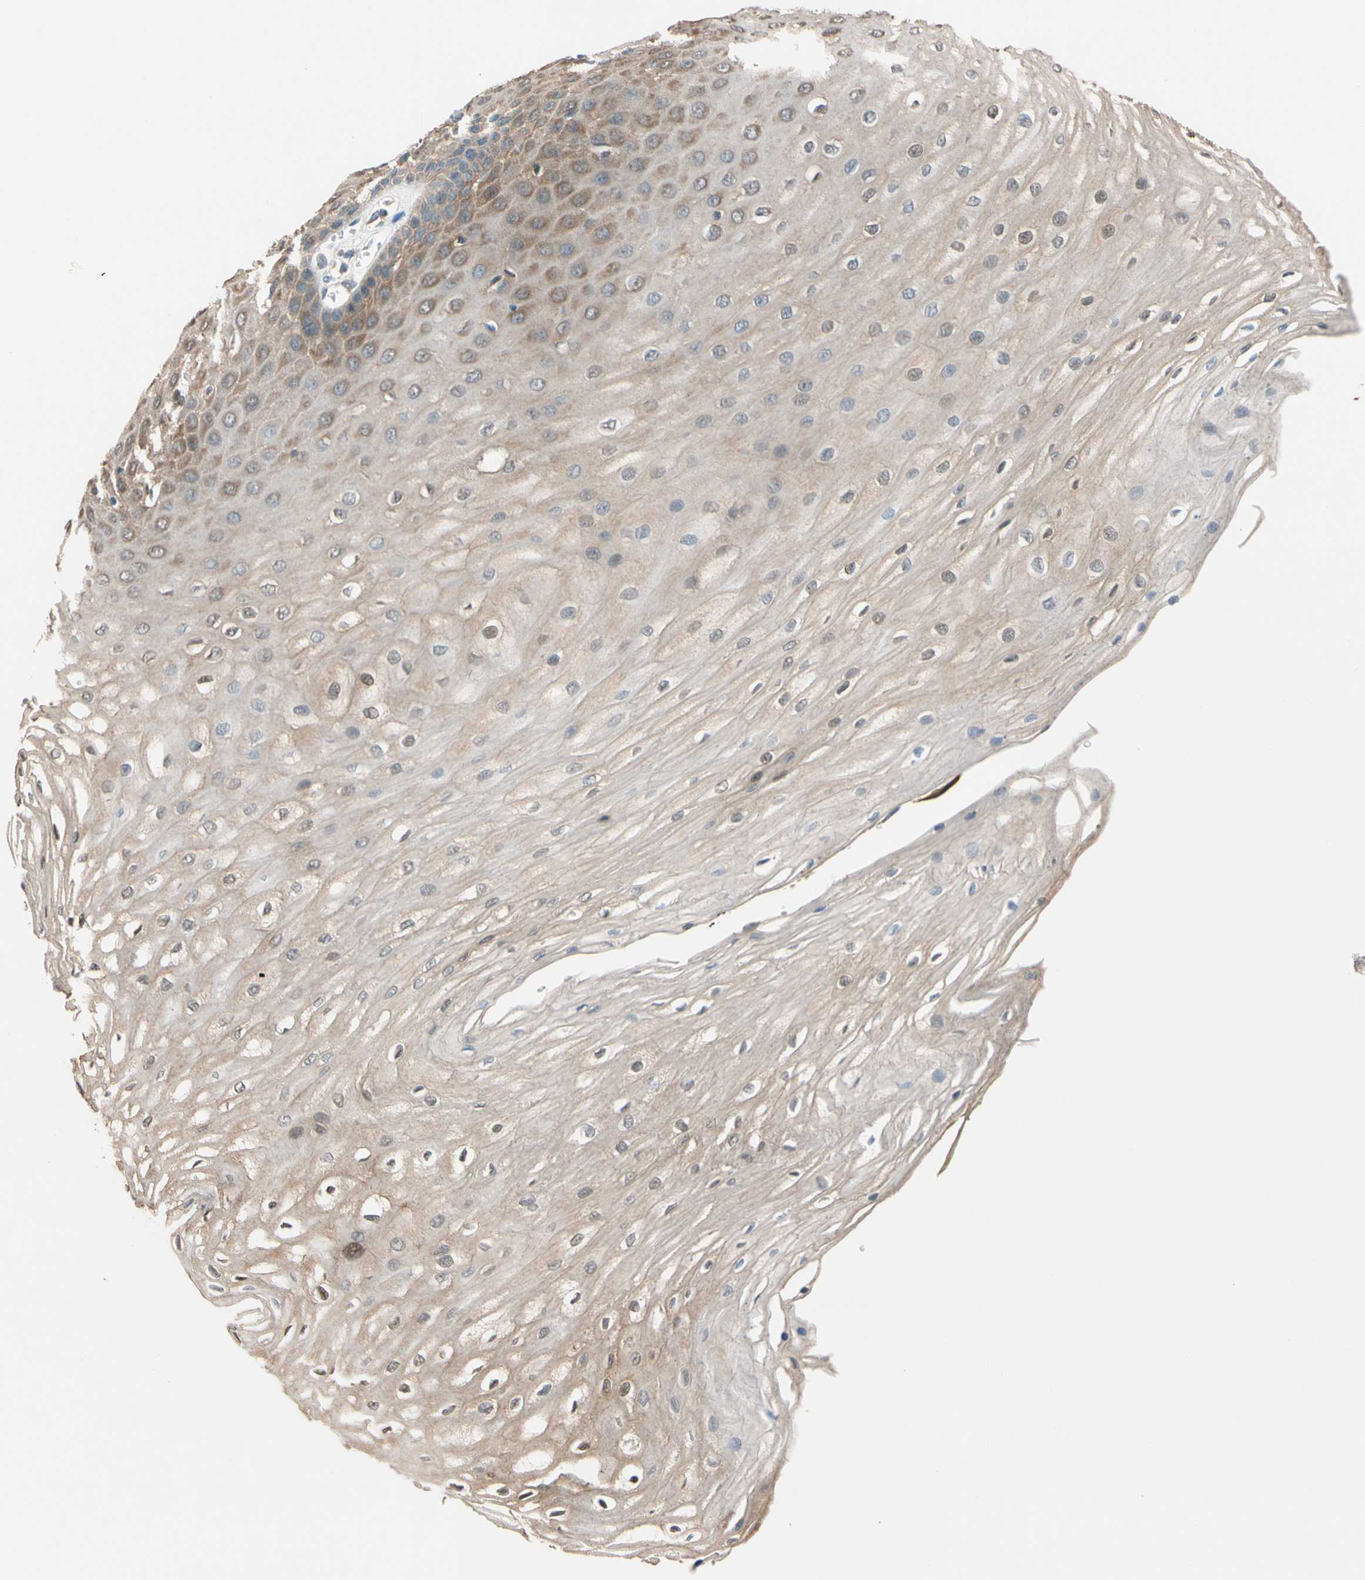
{"staining": {"intensity": "moderate", "quantity": "25%-75%", "location": "cytoplasmic/membranous"}, "tissue": "esophagus", "cell_type": "Squamous epithelial cells", "image_type": "normal", "snomed": [{"axis": "morphology", "description": "Normal tissue, NOS"}, {"axis": "morphology", "description": "Squamous cell carcinoma, NOS"}, {"axis": "topography", "description": "Esophagus"}], "caption": "Immunohistochemical staining of unremarkable esophagus demonstrates 25%-75% levels of moderate cytoplasmic/membranous protein staining in about 25%-75% of squamous epithelial cells. Ihc stains the protein in brown and the nuclei are stained blue.", "gene": "GPSM2", "patient": {"sex": "male", "age": 65}}